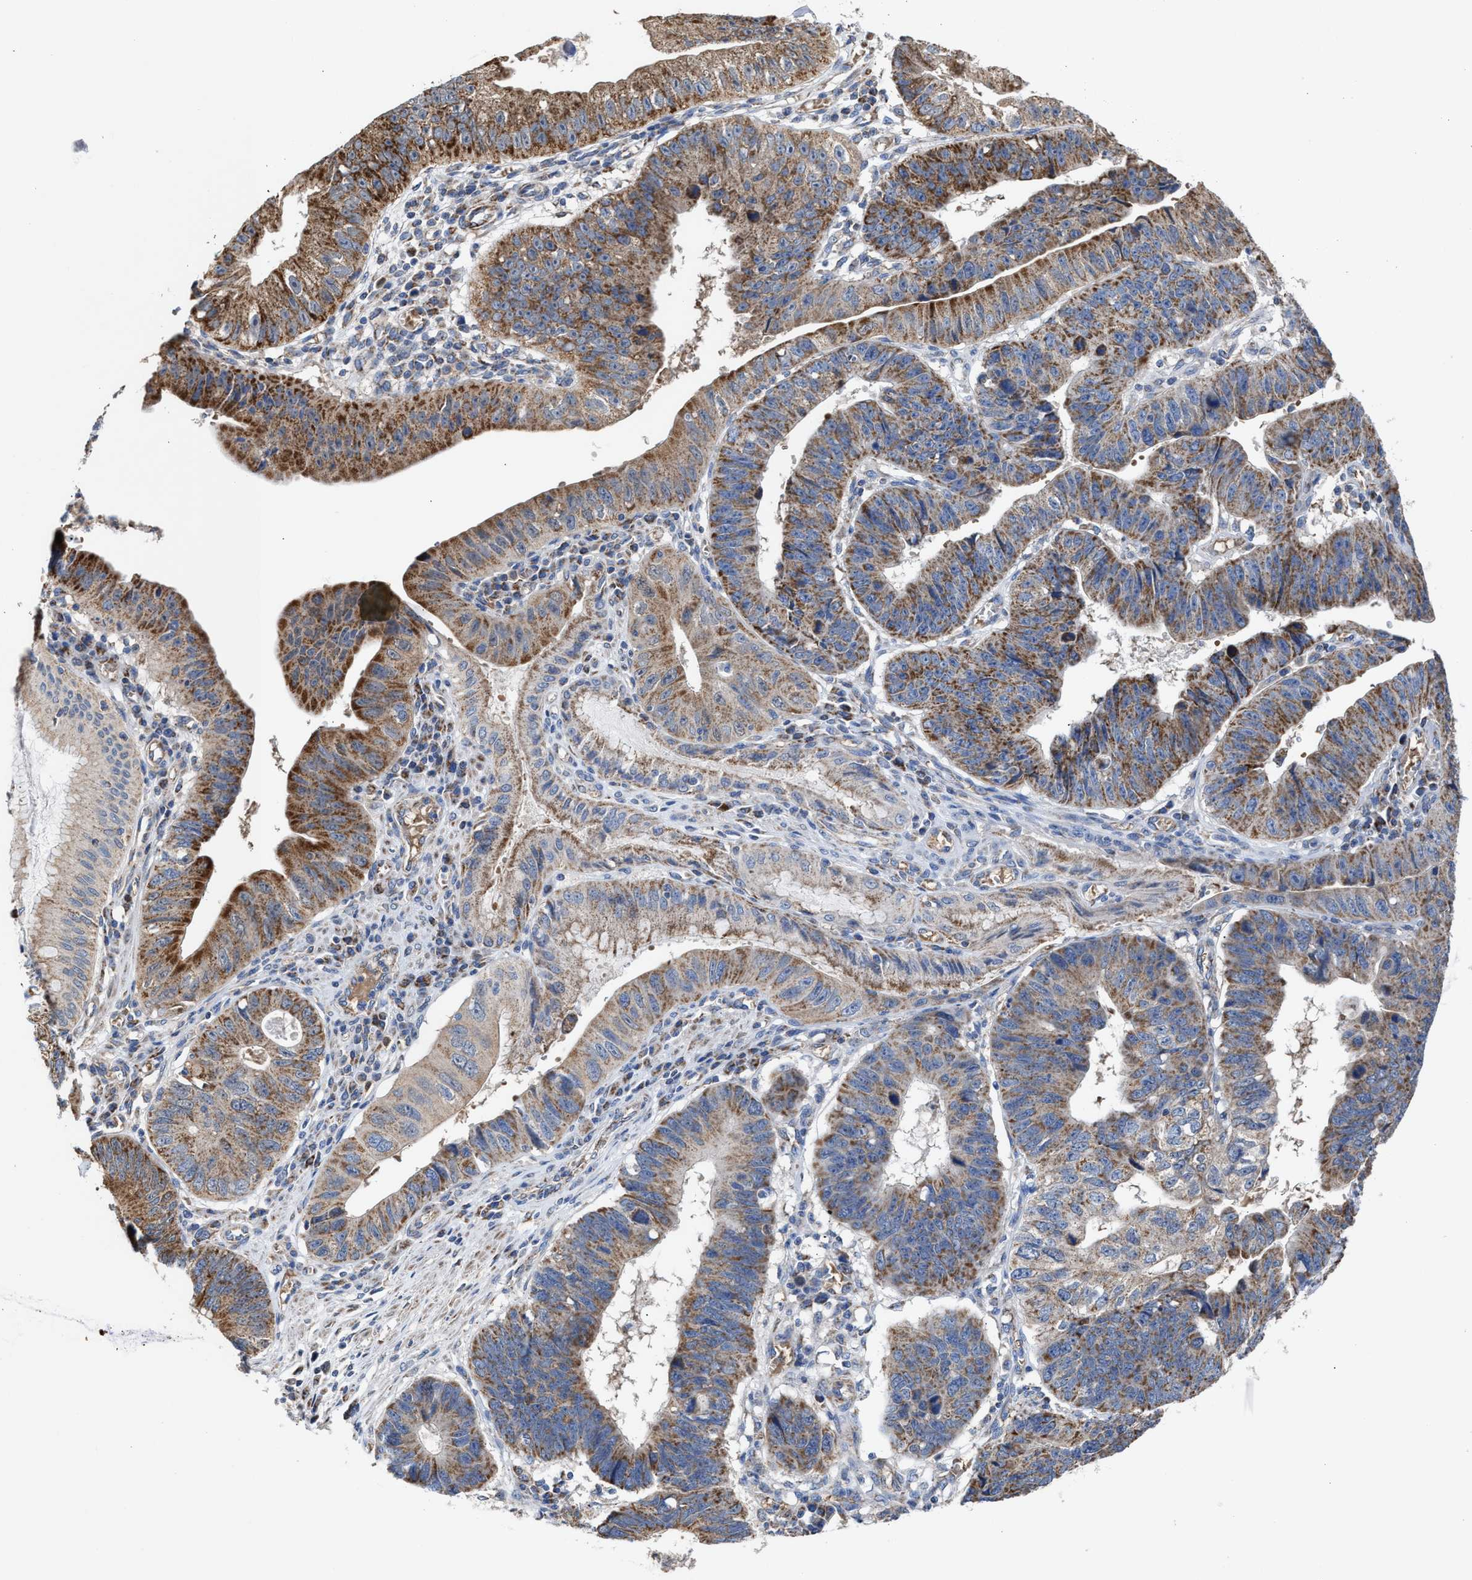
{"staining": {"intensity": "moderate", "quantity": ">75%", "location": "cytoplasmic/membranous"}, "tissue": "stomach cancer", "cell_type": "Tumor cells", "image_type": "cancer", "snomed": [{"axis": "morphology", "description": "Adenocarcinoma, NOS"}, {"axis": "topography", "description": "Stomach"}], "caption": "DAB (3,3'-diaminobenzidine) immunohistochemical staining of stomach adenocarcinoma shows moderate cytoplasmic/membranous protein staining in about >75% of tumor cells.", "gene": "MECR", "patient": {"sex": "male", "age": 59}}